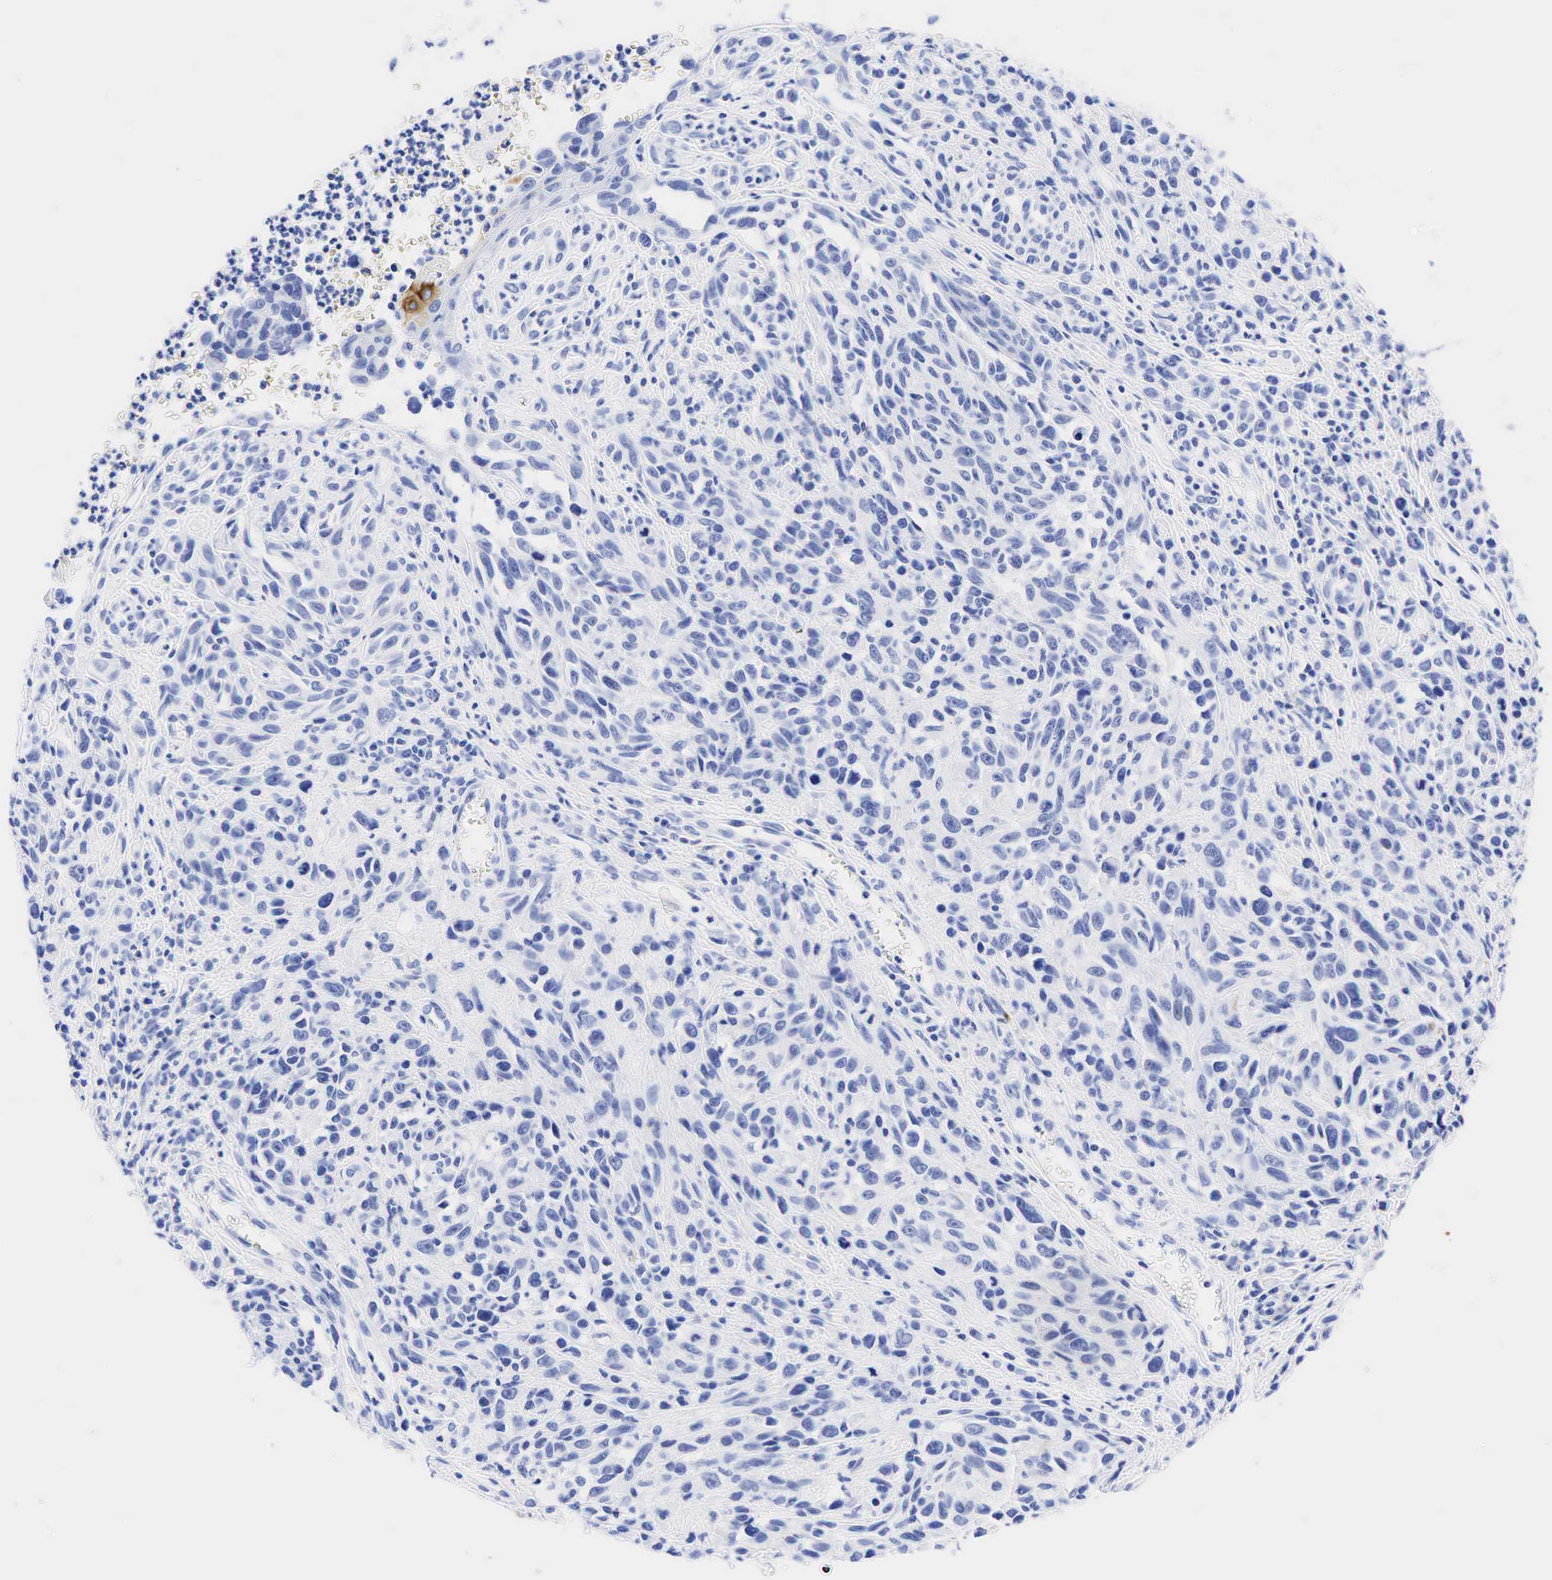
{"staining": {"intensity": "negative", "quantity": "none", "location": "none"}, "tissue": "melanoma", "cell_type": "Tumor cells", "image_type": "cancer", "snomed": [{"axis": "morphology", "description": "Malignant melanoma, NOS"}, {"axis": "topography", "description": "Skin"}], "caption": "High power microscopy image of an immunohistochemistry histopathology image of melanoma, revealing no significant expression in tumor cells.", "gene": "CEACAM5", "patient": {"sex": "female", "age": 82}}